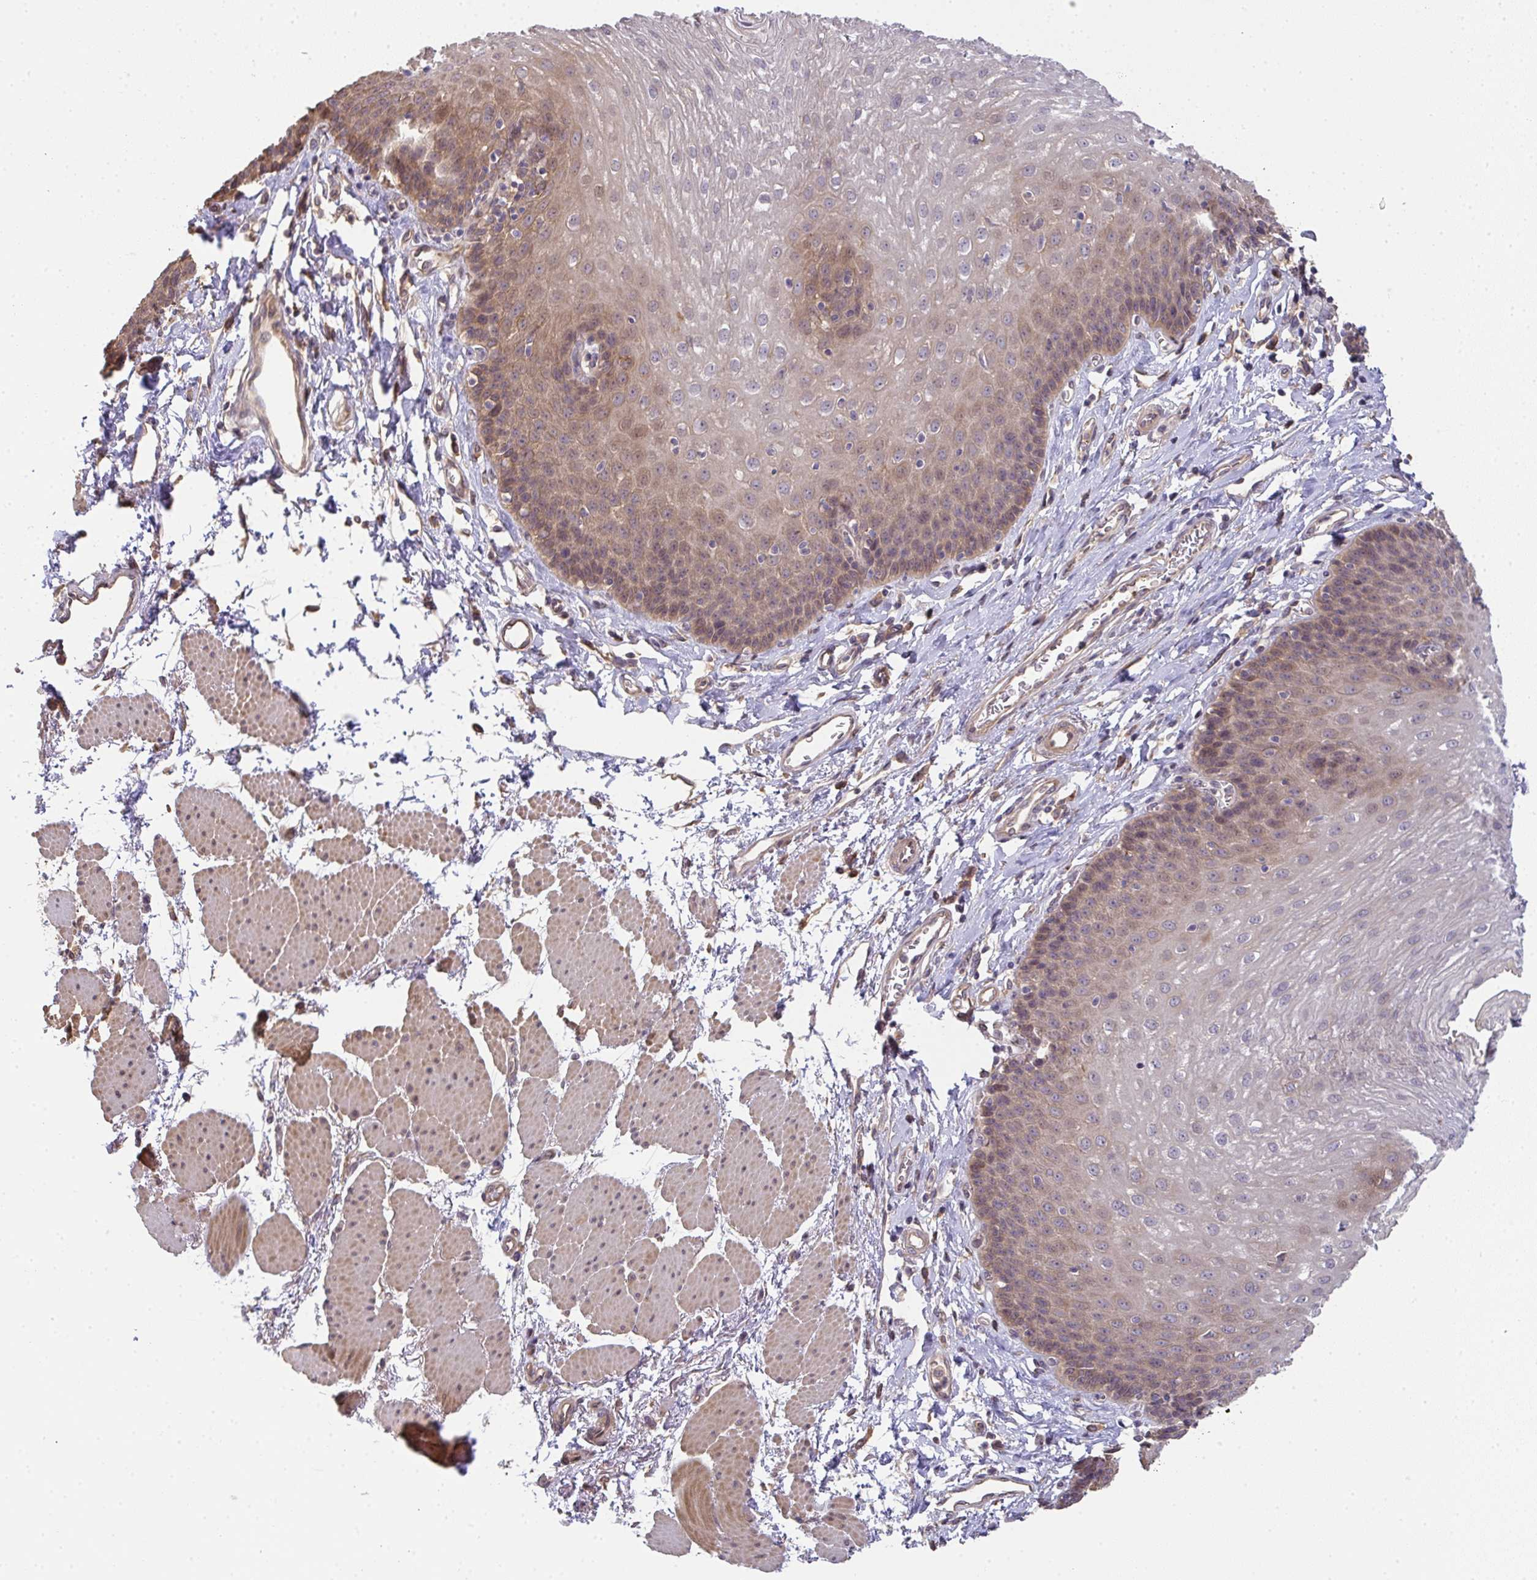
{"staining": {"intensity": "weak", "quantity": "25%-75%", "location": "cytoplasmic/membranous,nuclear"}, "tissue": "esophagus", "cell_type": "Squamous epithelial cells", "image_type": "normal", "snomed": [{"axis": "morphology", "description": "Normal tissue, NOS"}, {"axis": "topography", "description": "Esophagus"}], "caption": "Weak cytoplasmic/membranous,nuclear protein expression is present in approximately 25%-75% of squamous epithelial cells in esophagus. (DAB (3,3'-diaminobenzidine) IHC, brown staining for protein, blue staining for nuclei).", "gene": "EEF1AKMT1", "patient": {"sex": "female", "age": 81}}